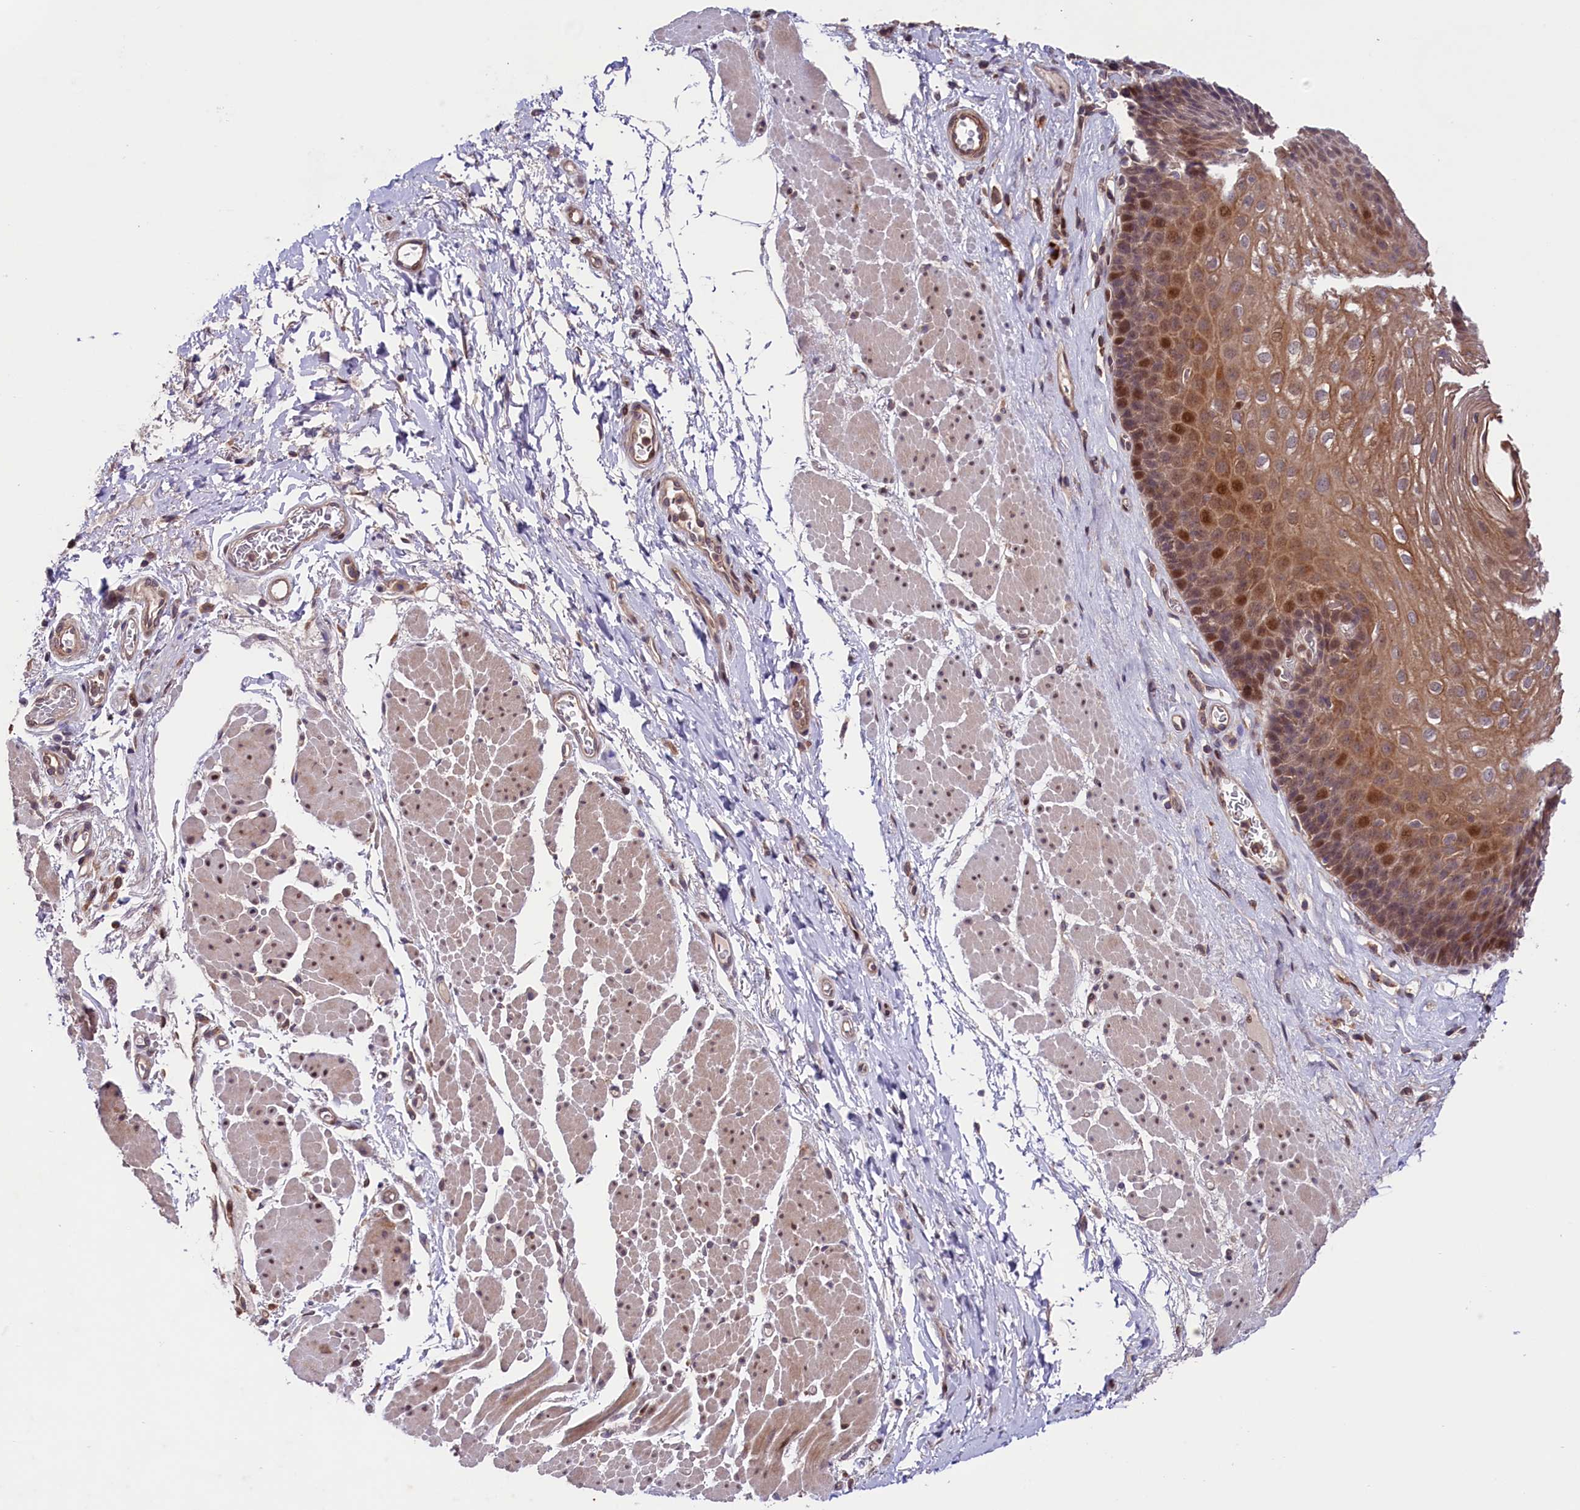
{"staining": {"intensity": "moderate", "quantity": ">75%", "location": "cytoplasmic/membranous,nuclear"}, "tissue": "esophagus", "cell_type": "Squamous epithelial cells", "image_type": "normal", "snomed": [{"axis": "morphology", "description": "Normal tissue, NOS"}, {"axis": "topography", "description": "Esophagus"}], "caption": "The histopathology image reveals immunohistochemical staining of unremarkable esophagus. There is moderate cytoplasmic/membranous,nuclear expression is seen in approximately >75% of squamous epithelial cells. (DAB (3,3'-diaminobenzidine) = brown stain, brightfield microscopy at high magnification).", "gene": "CACNA1H", "patient": {"sex": "female", "age": 66}}